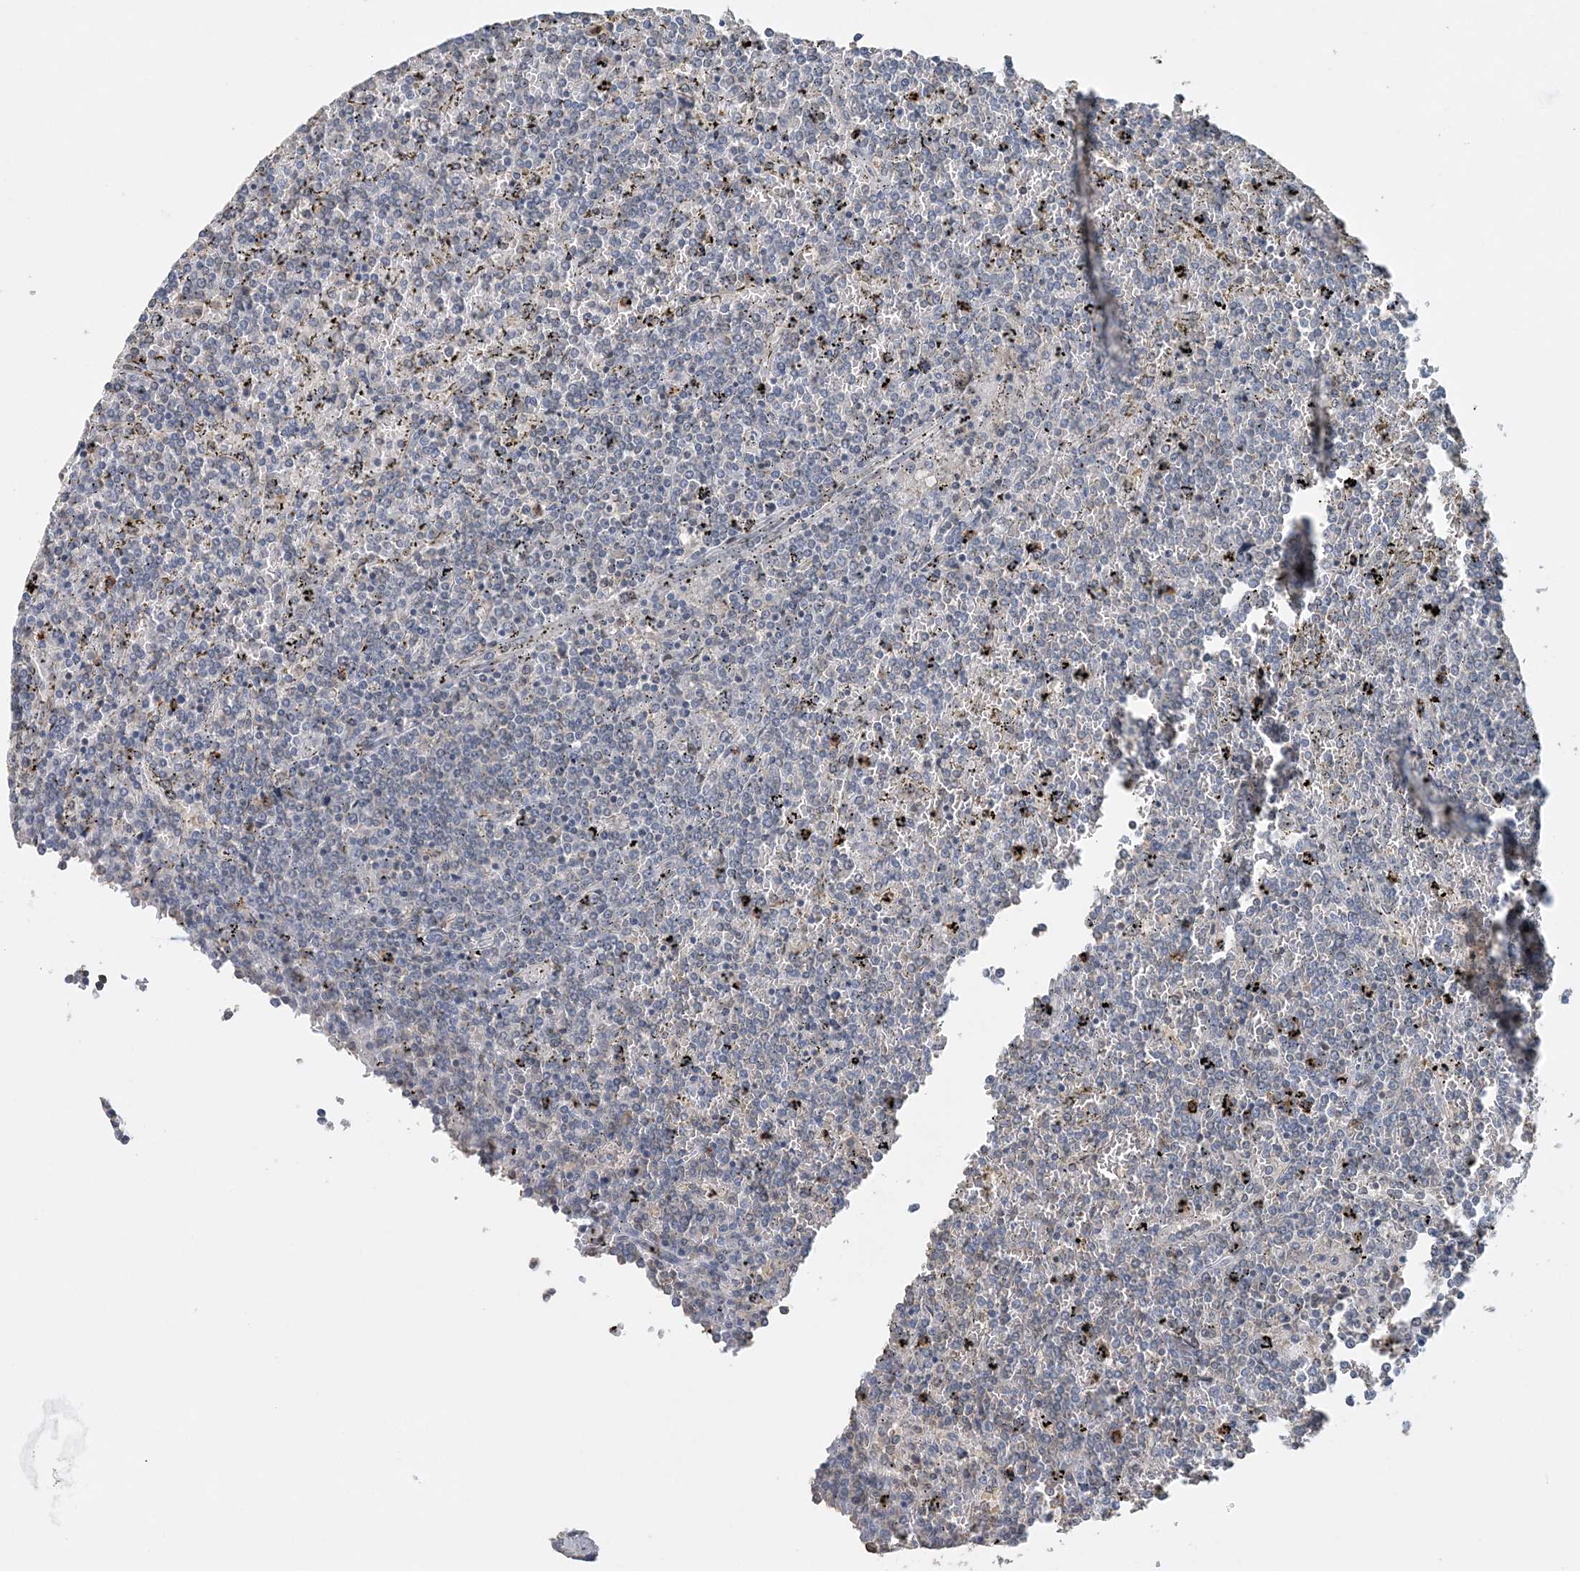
{"staining": {"intensity": "negative", "quantity": "none", "location": "none"}, "tissue": "lymphoma", "cell_type": "Tumor cells", "image_type": "cancer", "snomed": [{"axis": "morphology", "description": "Malignant lymphoma, non-Hodgkin's type, Low grade"}, {"axis": "topography", "description": "Spleen"}], "caption": "A histopathology image of lymphoma stained for a protein displays no brown staining in tumor cells.", "gene": "FAM110A", "patient": {"sex": "female", "age": 19}}